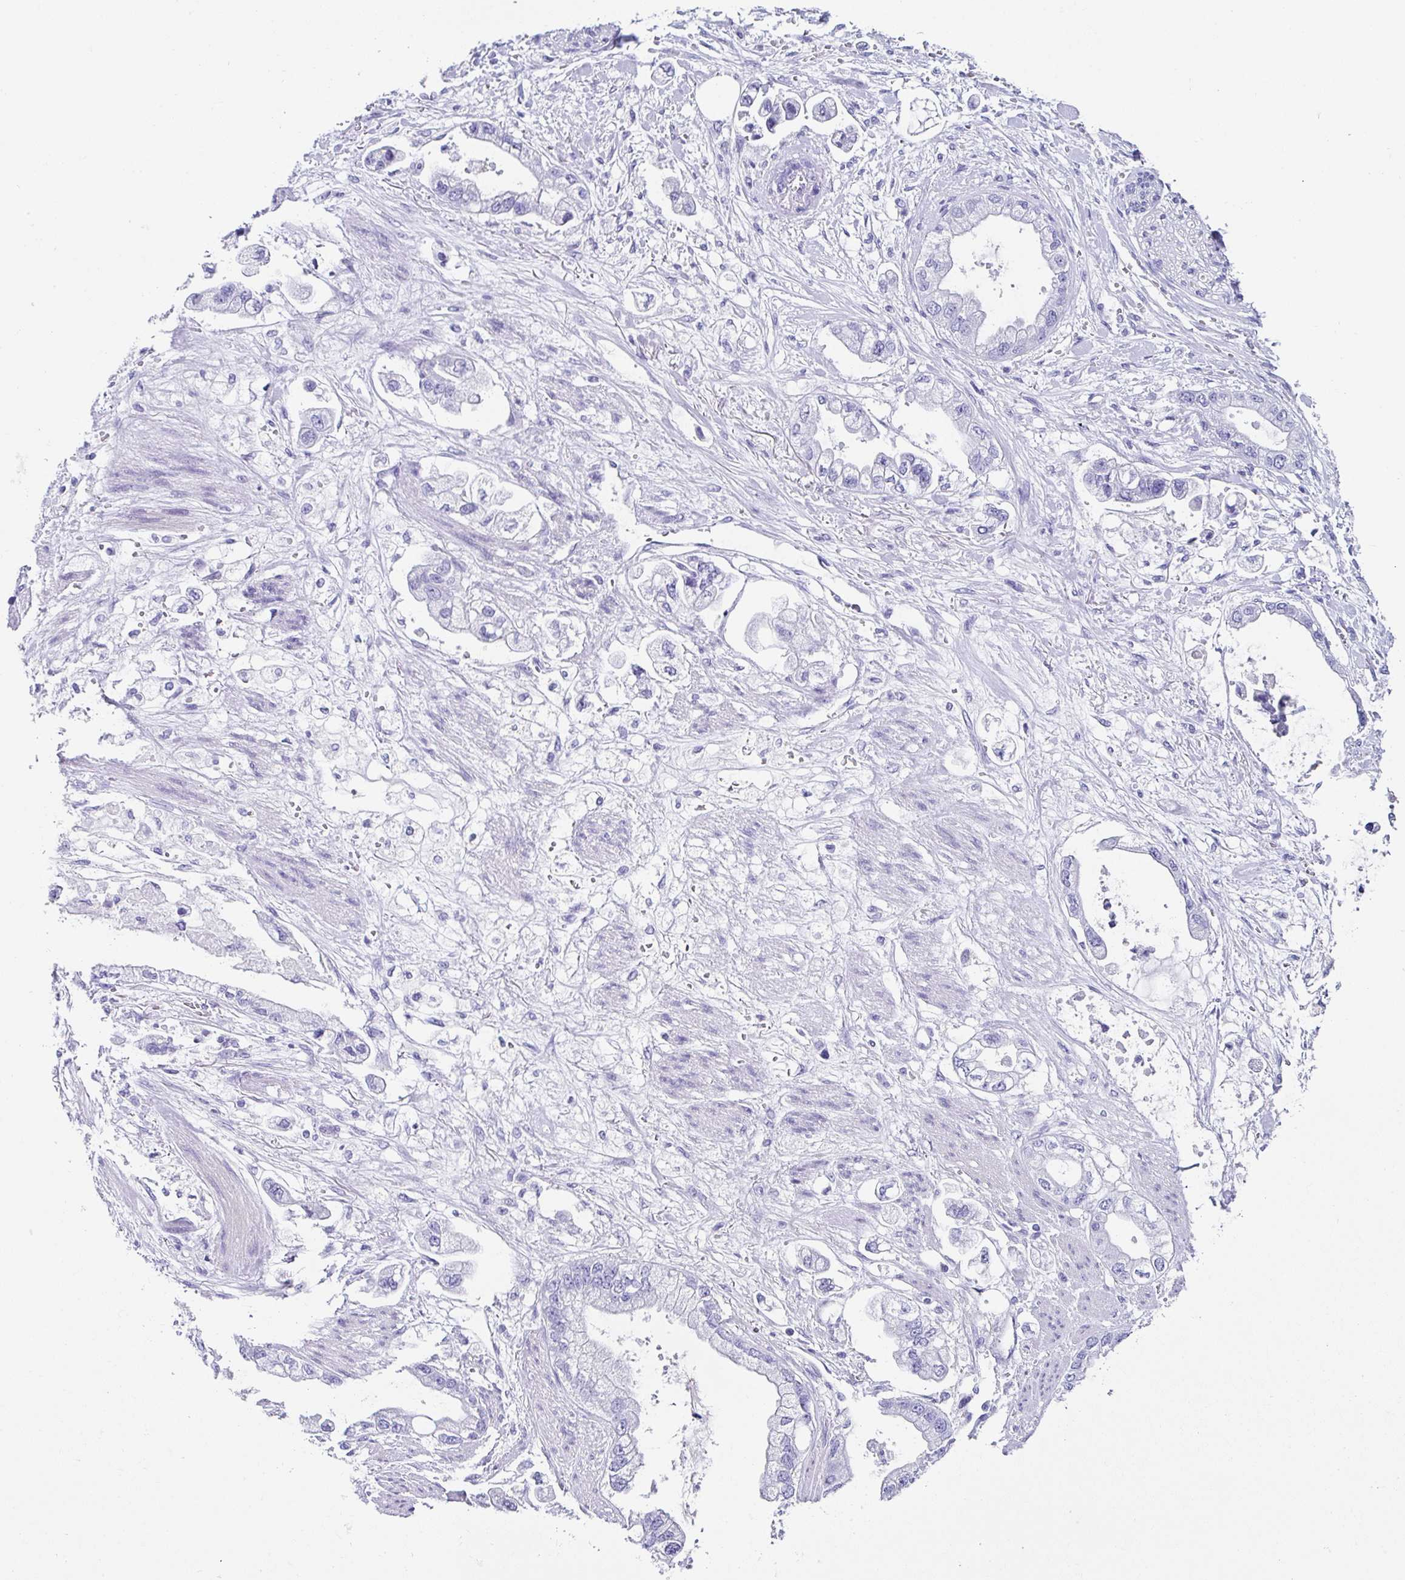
{"staining": {"intensity": "negative", "quantity": "none", "location": "none"}, "tissue": "stomach cancer", "cell_type": "Tumor cells", "image_type": "cancer", "snomed": [{"axis": "morphology", "description": "Adenocarcinoma, NOS"}, {"axis": "topography", "description": "Stomach"}], "caption": "Immunohistochemical staining of stomach adenocarcinoma shows no significant staining in tumor cells.", "gene": "UGT3A1", "patient": {"sex": "male", "age": 62}}